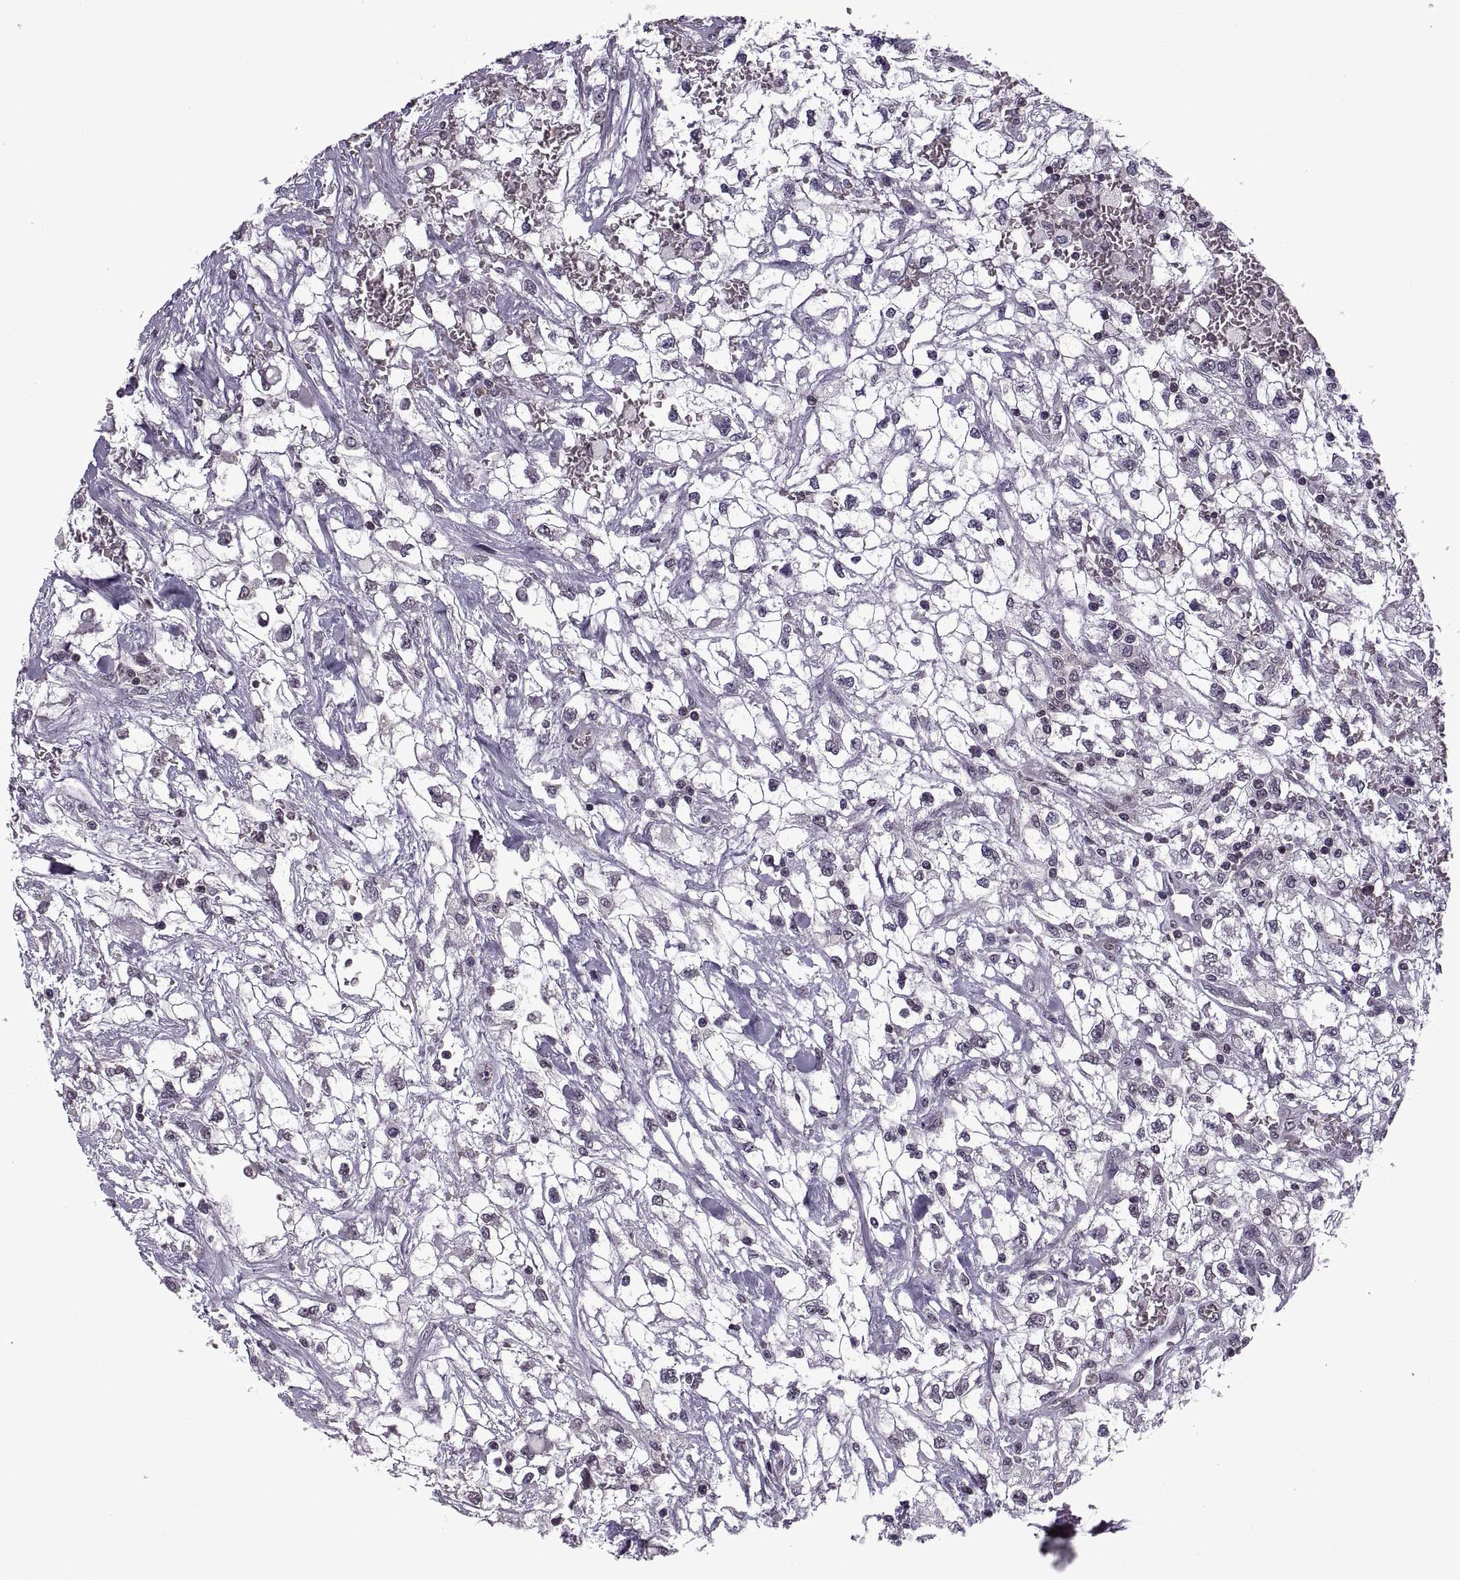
{"staining": {"intensity": "negative", "quantity": "none", "location": "none"}, "tissue": "renal cancer", "cell_type": "Tumor cells", "image_type": "cancer", "snomed": [{"axis": "morphology", "description": "Adenocarcinoma, NOS"}, {"axis": "topography", "description": "Kidney"}], "caption": "DAB (3,3'-diaminobenzidine) immunohistochemical staining of renal cancer (adenocarcinoma) exhibits no significant positivity in tumor cells.", "gene": "INTS3", "patient": {"sex": "male", "age": 59}}